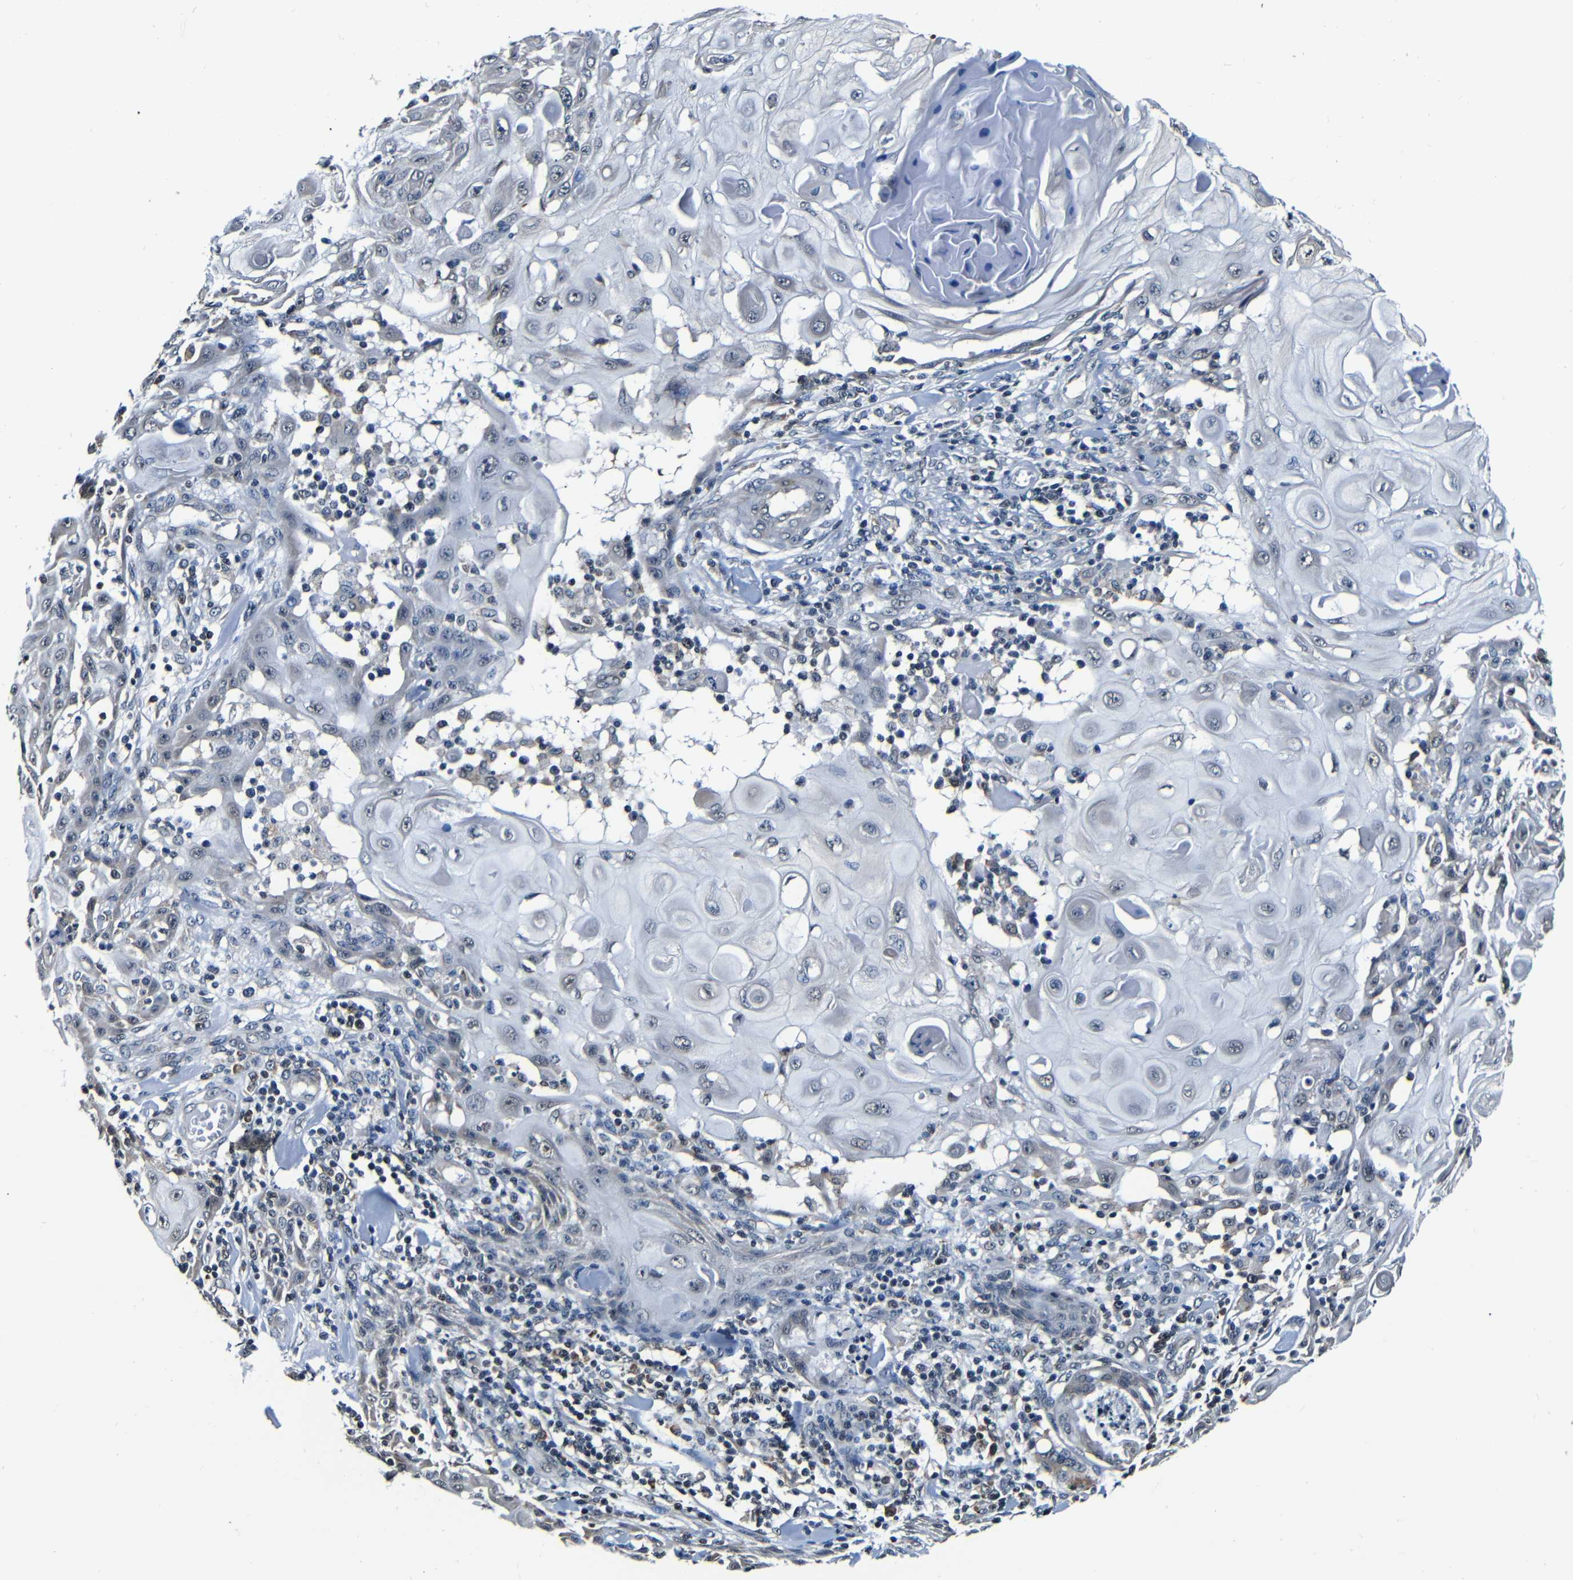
{"staining": {"intensity": "negative", "quantity": "none", "location": "none"}, "tissue": "skin cancer", "cell_type": "Tumor cells", "image_type": "cancer", "snomed": [{"axis": "morphology", "description": "Squamous cell carcinoma, NOS"}, {"axis": "topography", "description": "Skin"}], "caption": "Immunohistochemical staining of skin cancer (squamous cell carcinoma) demonstrates no significant staining in tumor cells. The staining is performed using DAB brown chromogen with nuclei counter-stained in using hematoxylin.", "gene": "NCBP3", "patient": {"sex": "male", "age": 24}}